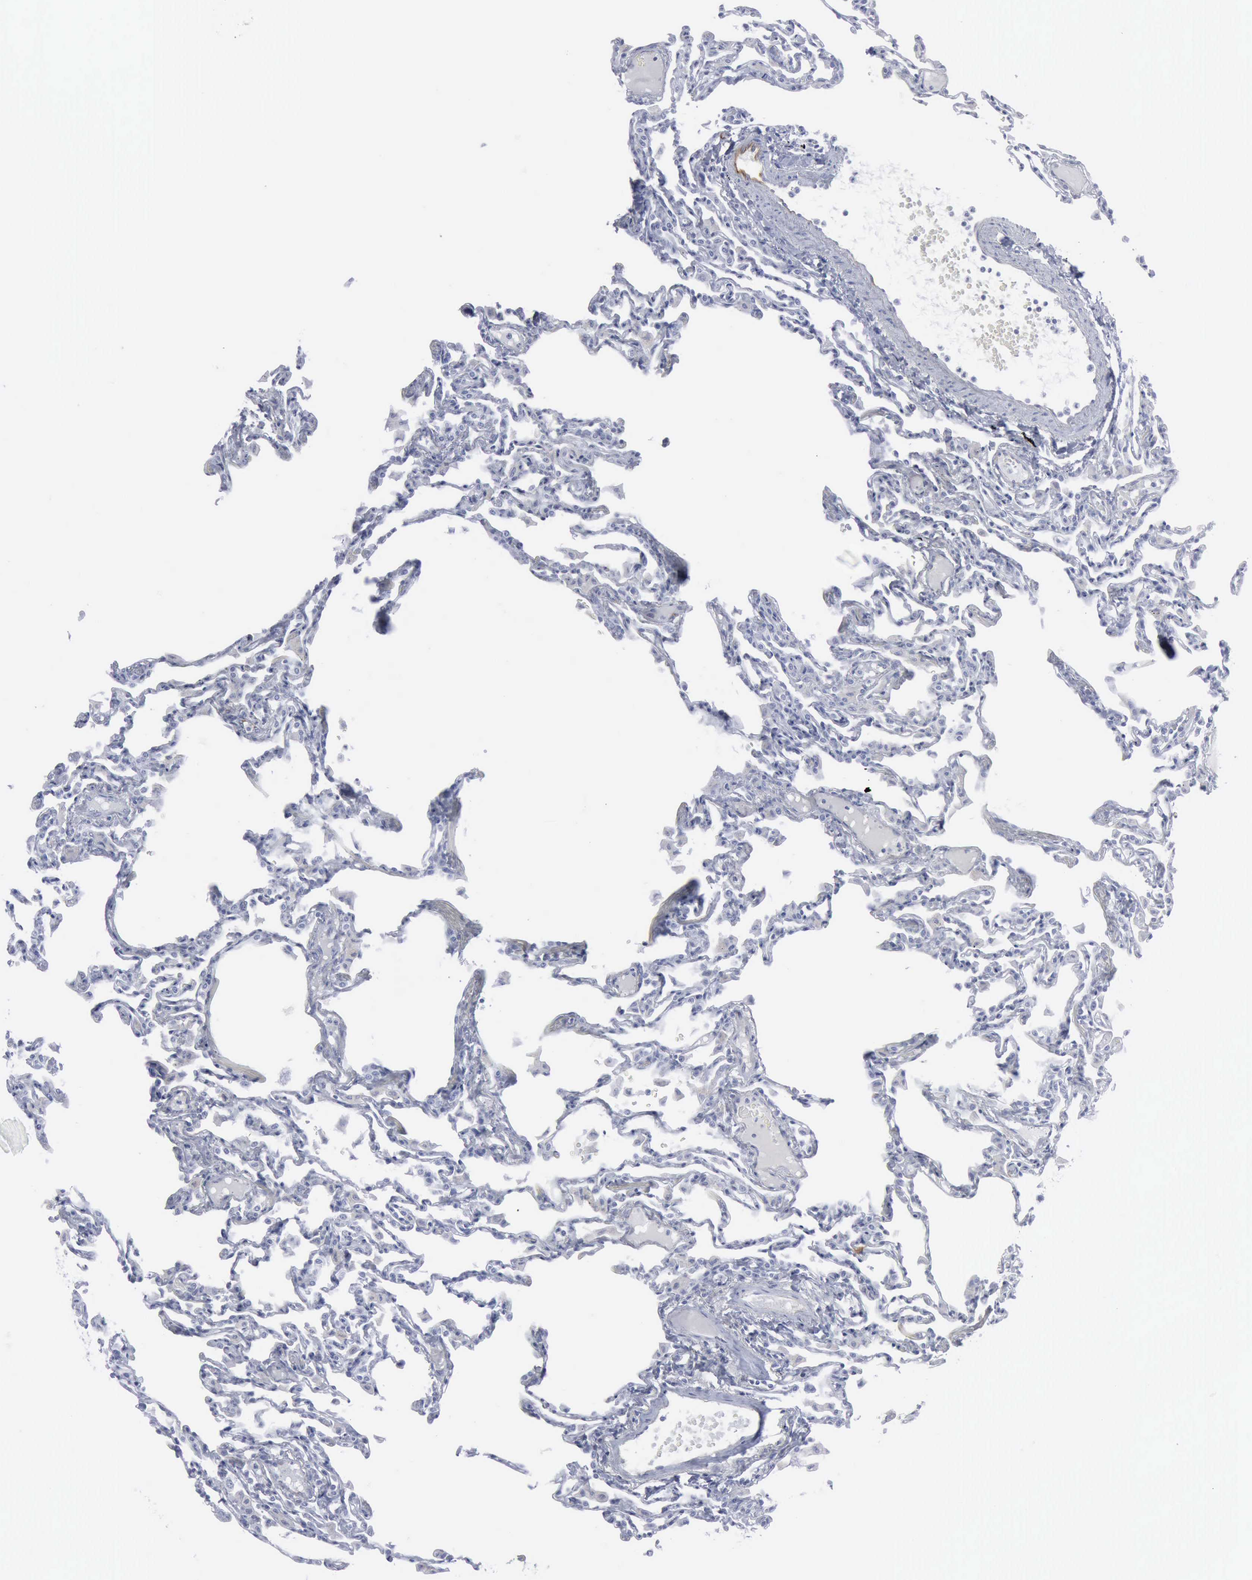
{"staining": {"intensity": "negative", "quantity": "none", "location": "none"}, "tissue": "lung", "cell_type": "Alveolar cells", "image_type": "normal", "snomed": [{"axis": "morphology", "description": "Normal tissue, NOS"}, {"axis": "topography", "description": "Lung"}], "caption": "DAB immunohistochemical staining of normal human lung demonstrates no significant staining in alveolar cells. (IHC, brightfield microscopy, high magnification).", "gene": "VCAM1", "patient": {"sex": "female", "age": 49}}